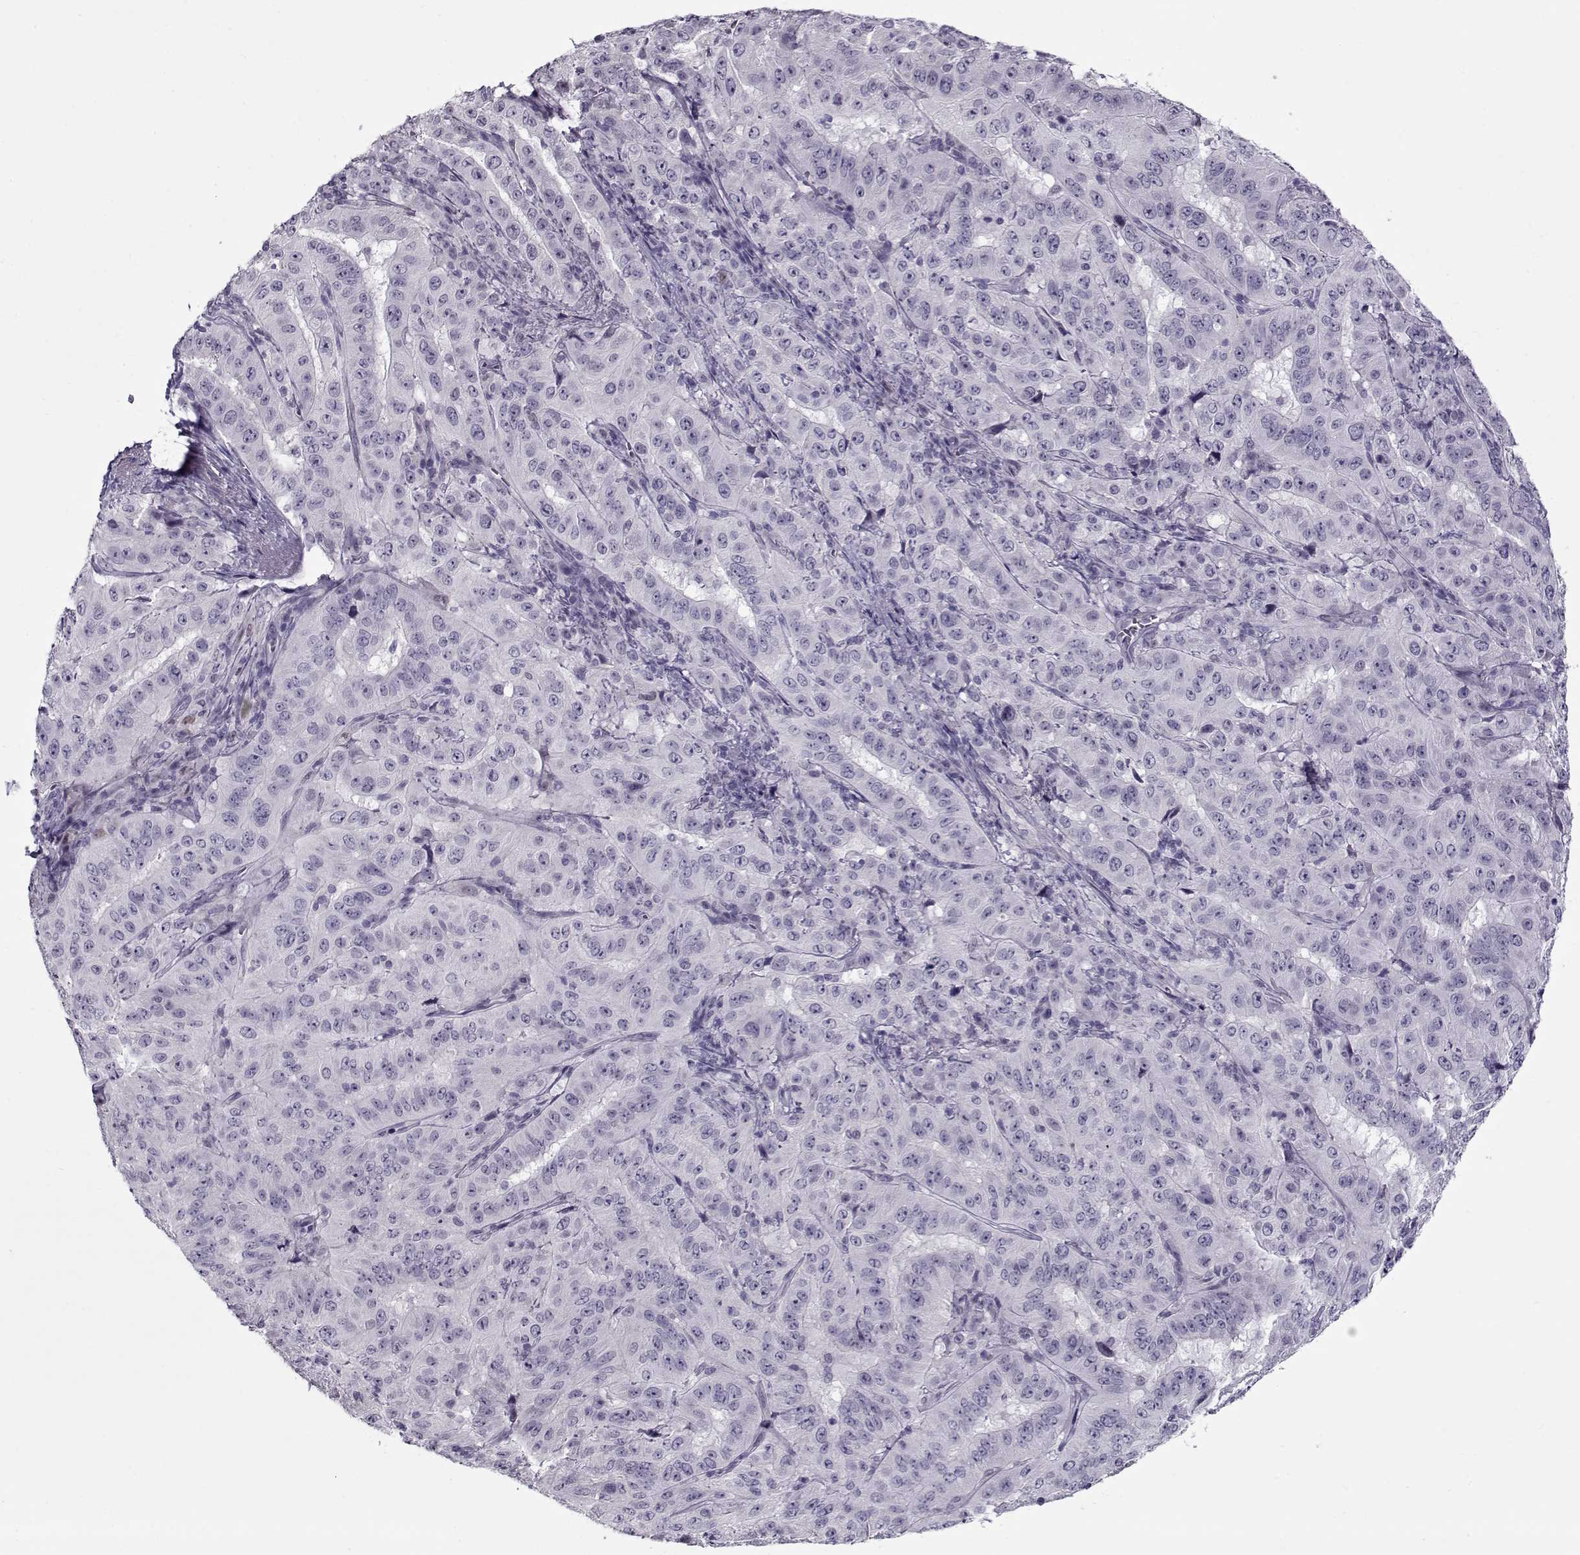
{"staining": {"intensity": "negative", "quantity": "none", "location": "none"}, "tissue": "pancreatic cancer", "cell_type": "Tumor cells", "image_type": "cancer", "snomed": [{"axis": "morphology", "description": "Adenocarcinoma, NOS"}, {"axis": "topography", "description": "Pancreas"}], "caption": "Immunohistochemistry micrograph of adenocarcinoma (pancreatic) stained for a protein (brown), which reveals no positivity in tumor cells. (Brightfield microscopy of DAB (3,3'-diaminobenzidine) IHC at high magnification).", "gene": "CIBAR1", "patient": {"sex": "male", "age": 63}}